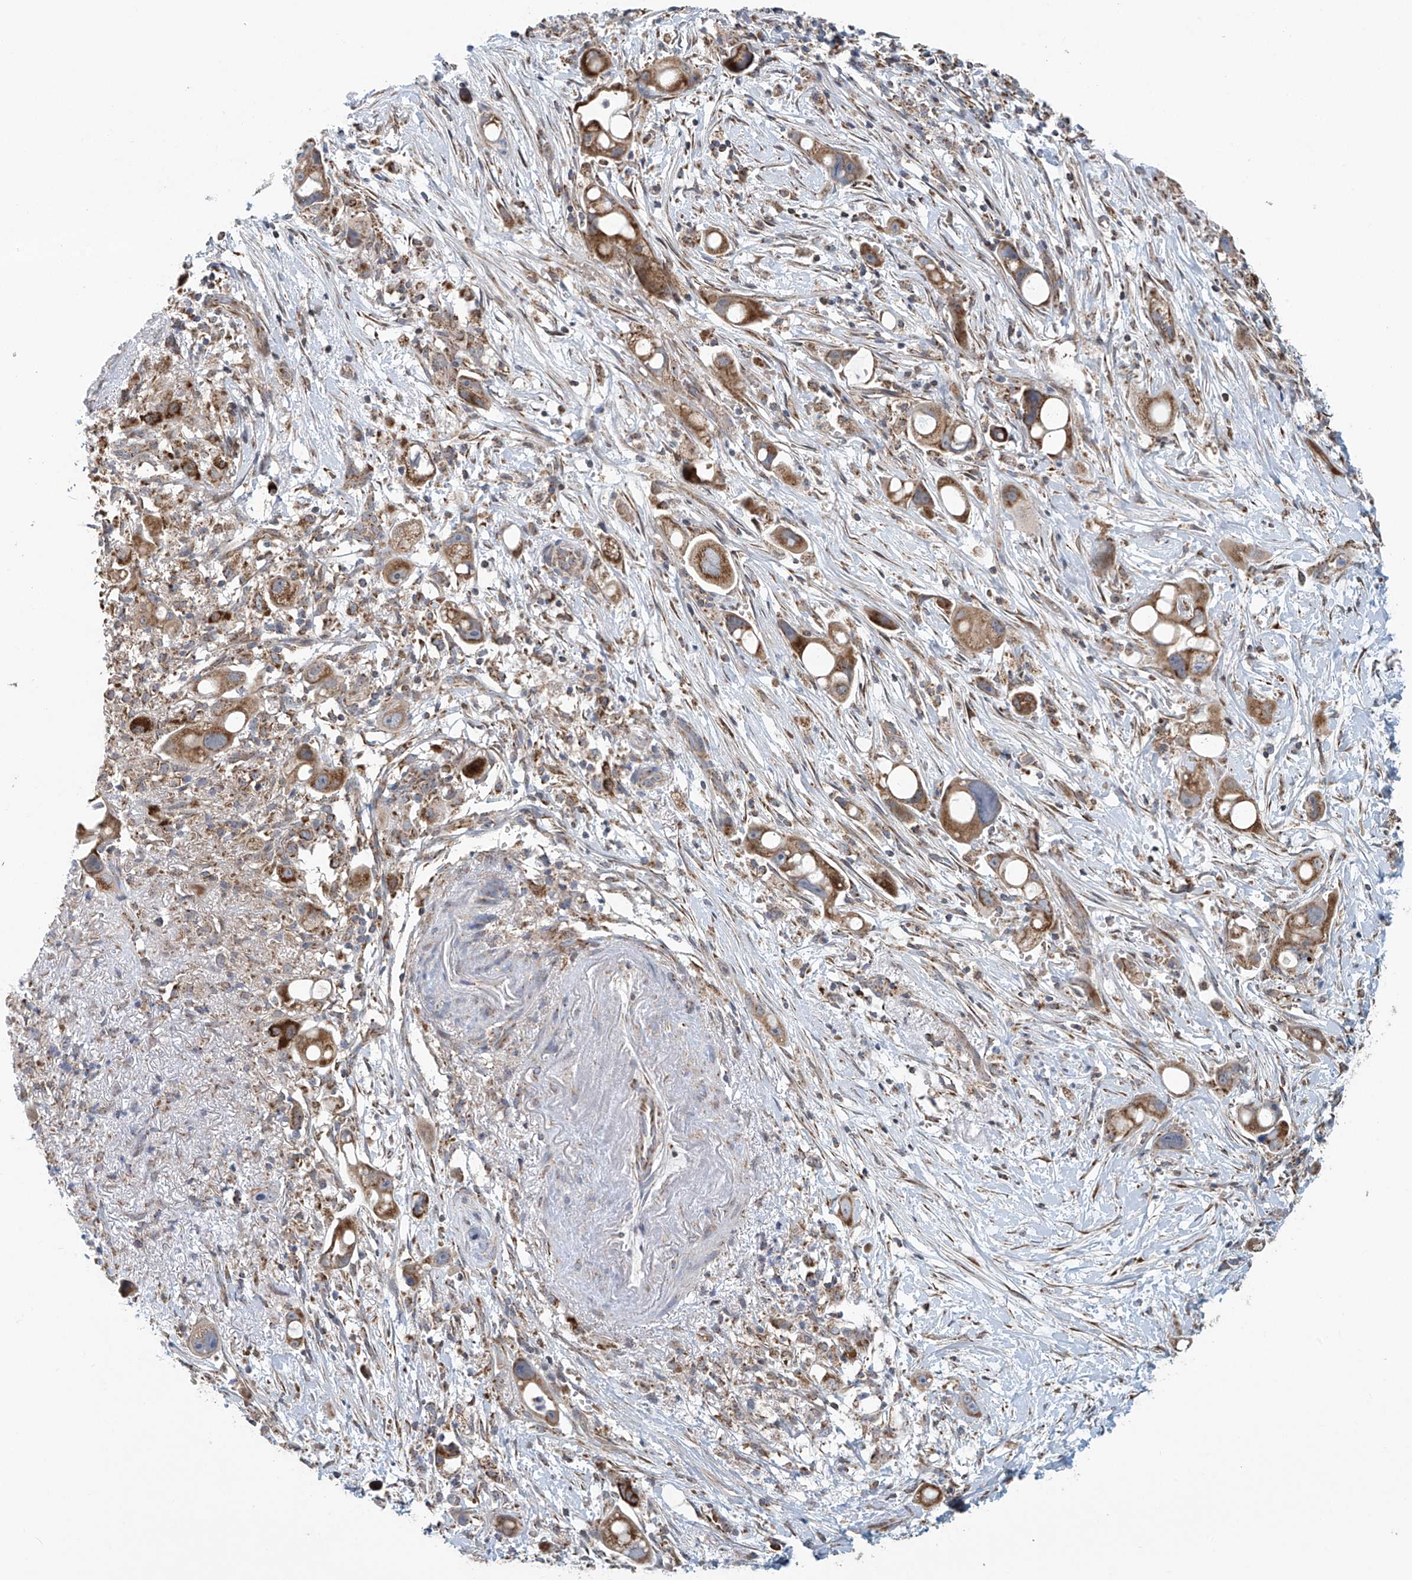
{"staining": {"intensity": "moderate", "quantity": ">75%", "location": "cytoplasmic/membranous"}, "tissue": "pancreatic cancer", "cell_type": "Tumor cells", "image_type": "cancer", "snomed": [{"axis": "morphology", "description": "Normal tissue, NOS"}, {"axis": "morphology", "description": "Adenocarcinoma, NOS"}, {"axis": "topography", "description": "Pancreas"}], "caption": "This is an image of IHC staining of pancreatic cancer, which shows moderate staining in the cytoplasmic/membranous of tumor cells.", "gene": "COMMD1", "patient": {"sex": "female", "age": 68}}